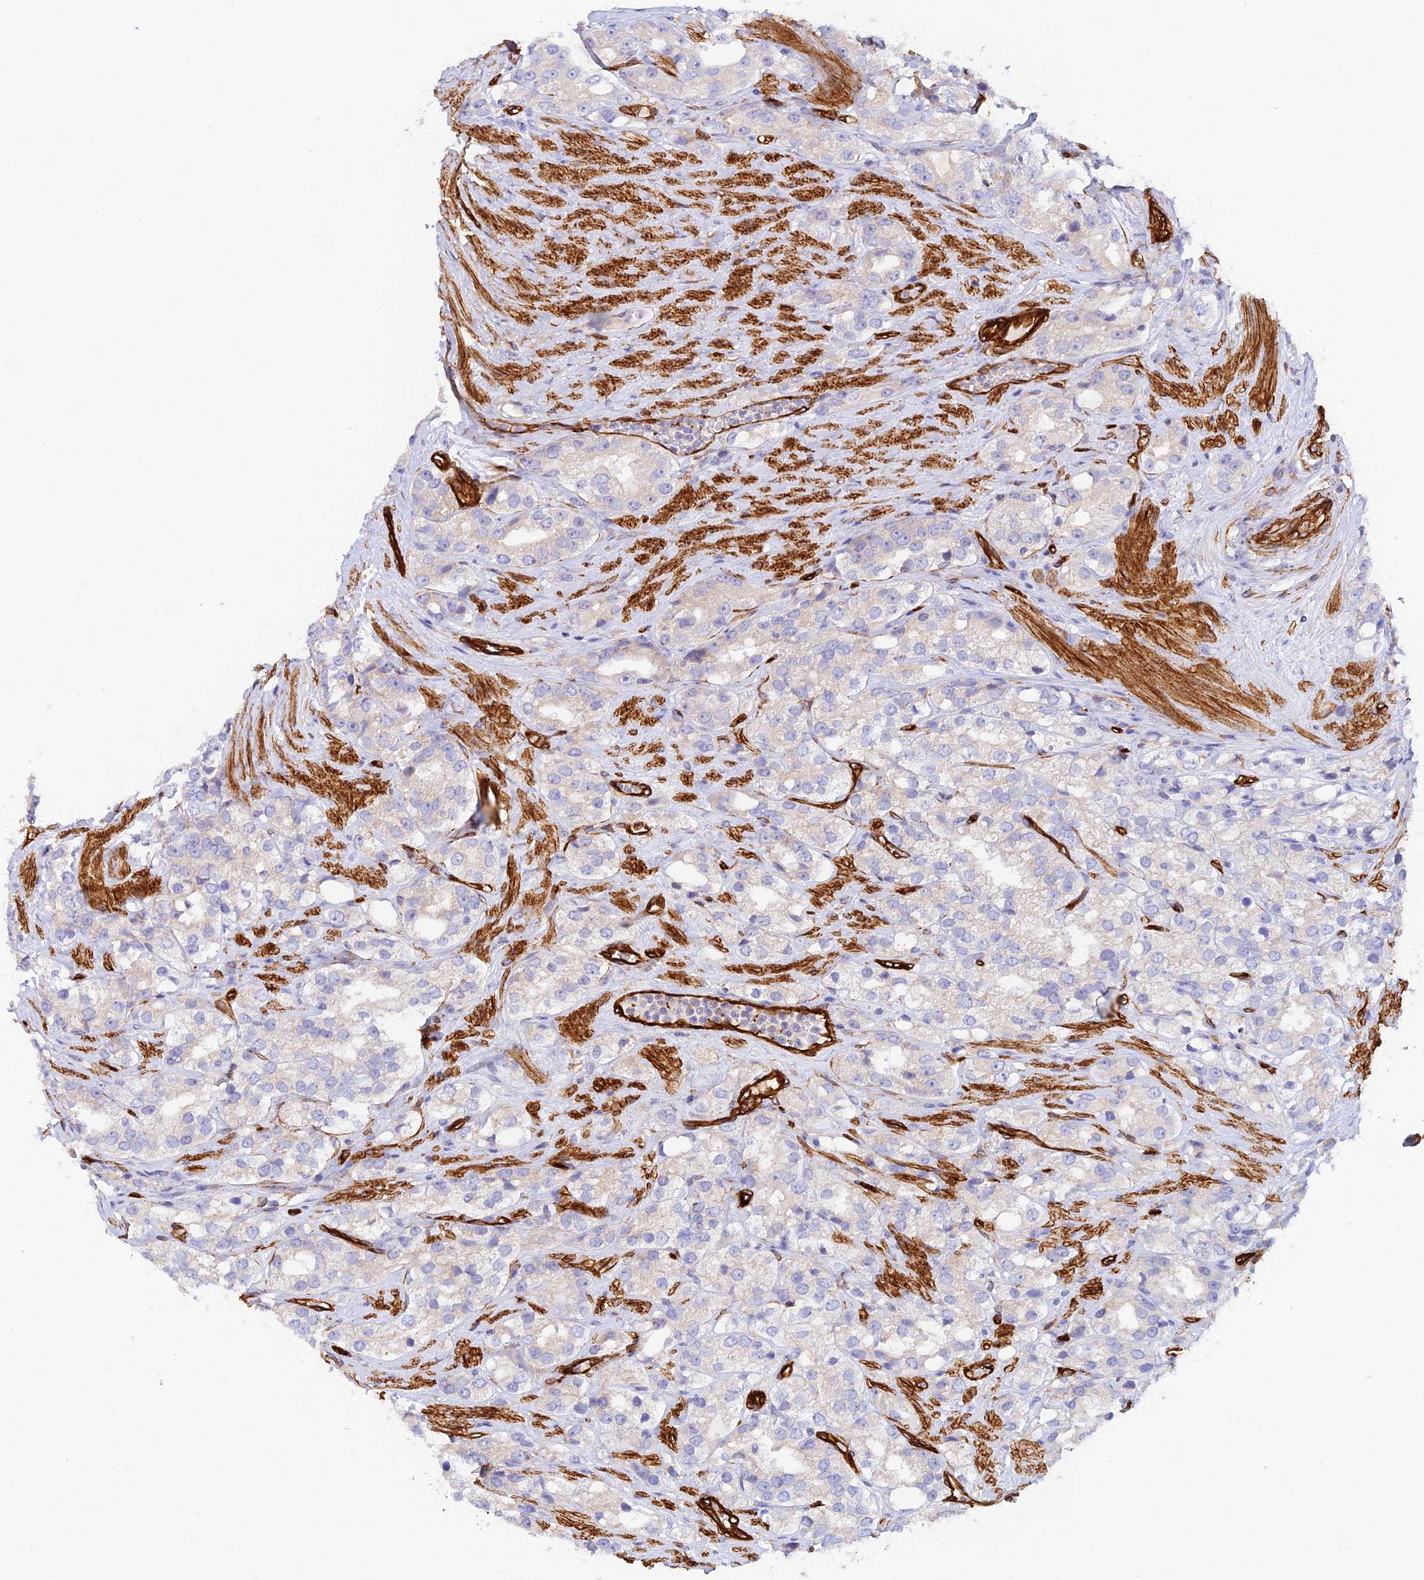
{"staining": {"intensity": "negative", "quantity": "none", "location": "none"}, "tissue": "prostate cancer", "cell_type": "Tumor cells", "image_type": "cancer", "snomed": [{"axis": "morphology", "description": "Adenocarcinoma, NOS"}, {"axis": "topography", "description": "Prostate"}], "caption": "Image shows no protein positivity in tumor cells of adenocarcinoma (prostate) tissue.", "gene": "MYO9A", "patient": {"sex": "male", "age": 79}}